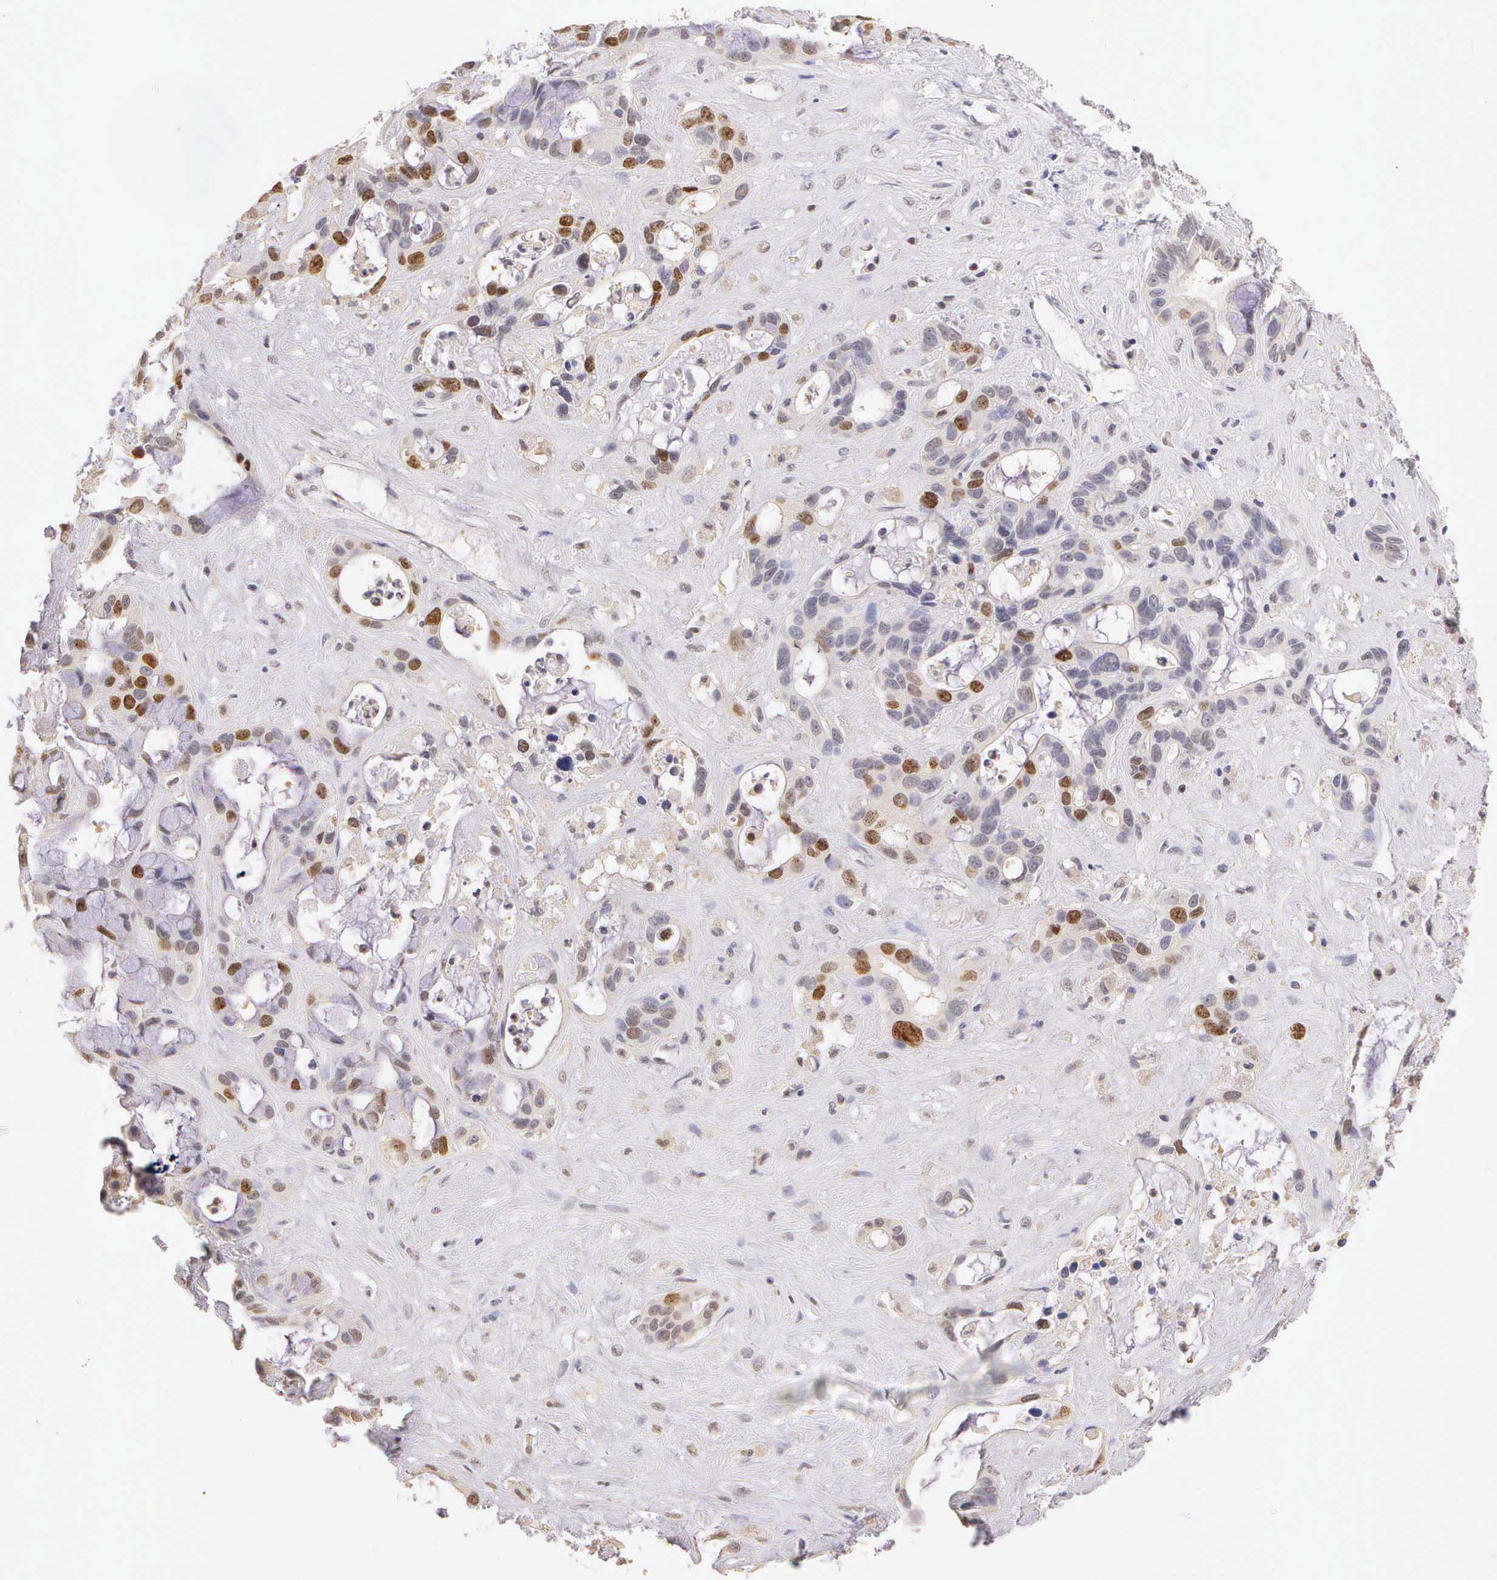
{"staining": {"intensity": "strong", "quantity": "25%-75%", "location": "nuclear"}, "tissue": "liver cancer", "cell_type": "Tumor cells", "image_type": "cancer", "snomed": [{"axis": "morphology", "description": "Cholangiocarcinoma"}, {"axis": "topography", "description": "Liver"}], "caption": "Liver cancer (cholangiocarcinoma) was stained to show a protein in brown. There is high levels of strong nuclear positivity in about 25%-75% of tumor cells.", "gene": "MKI67", "patient": {"sex": "female", "age": 65}}